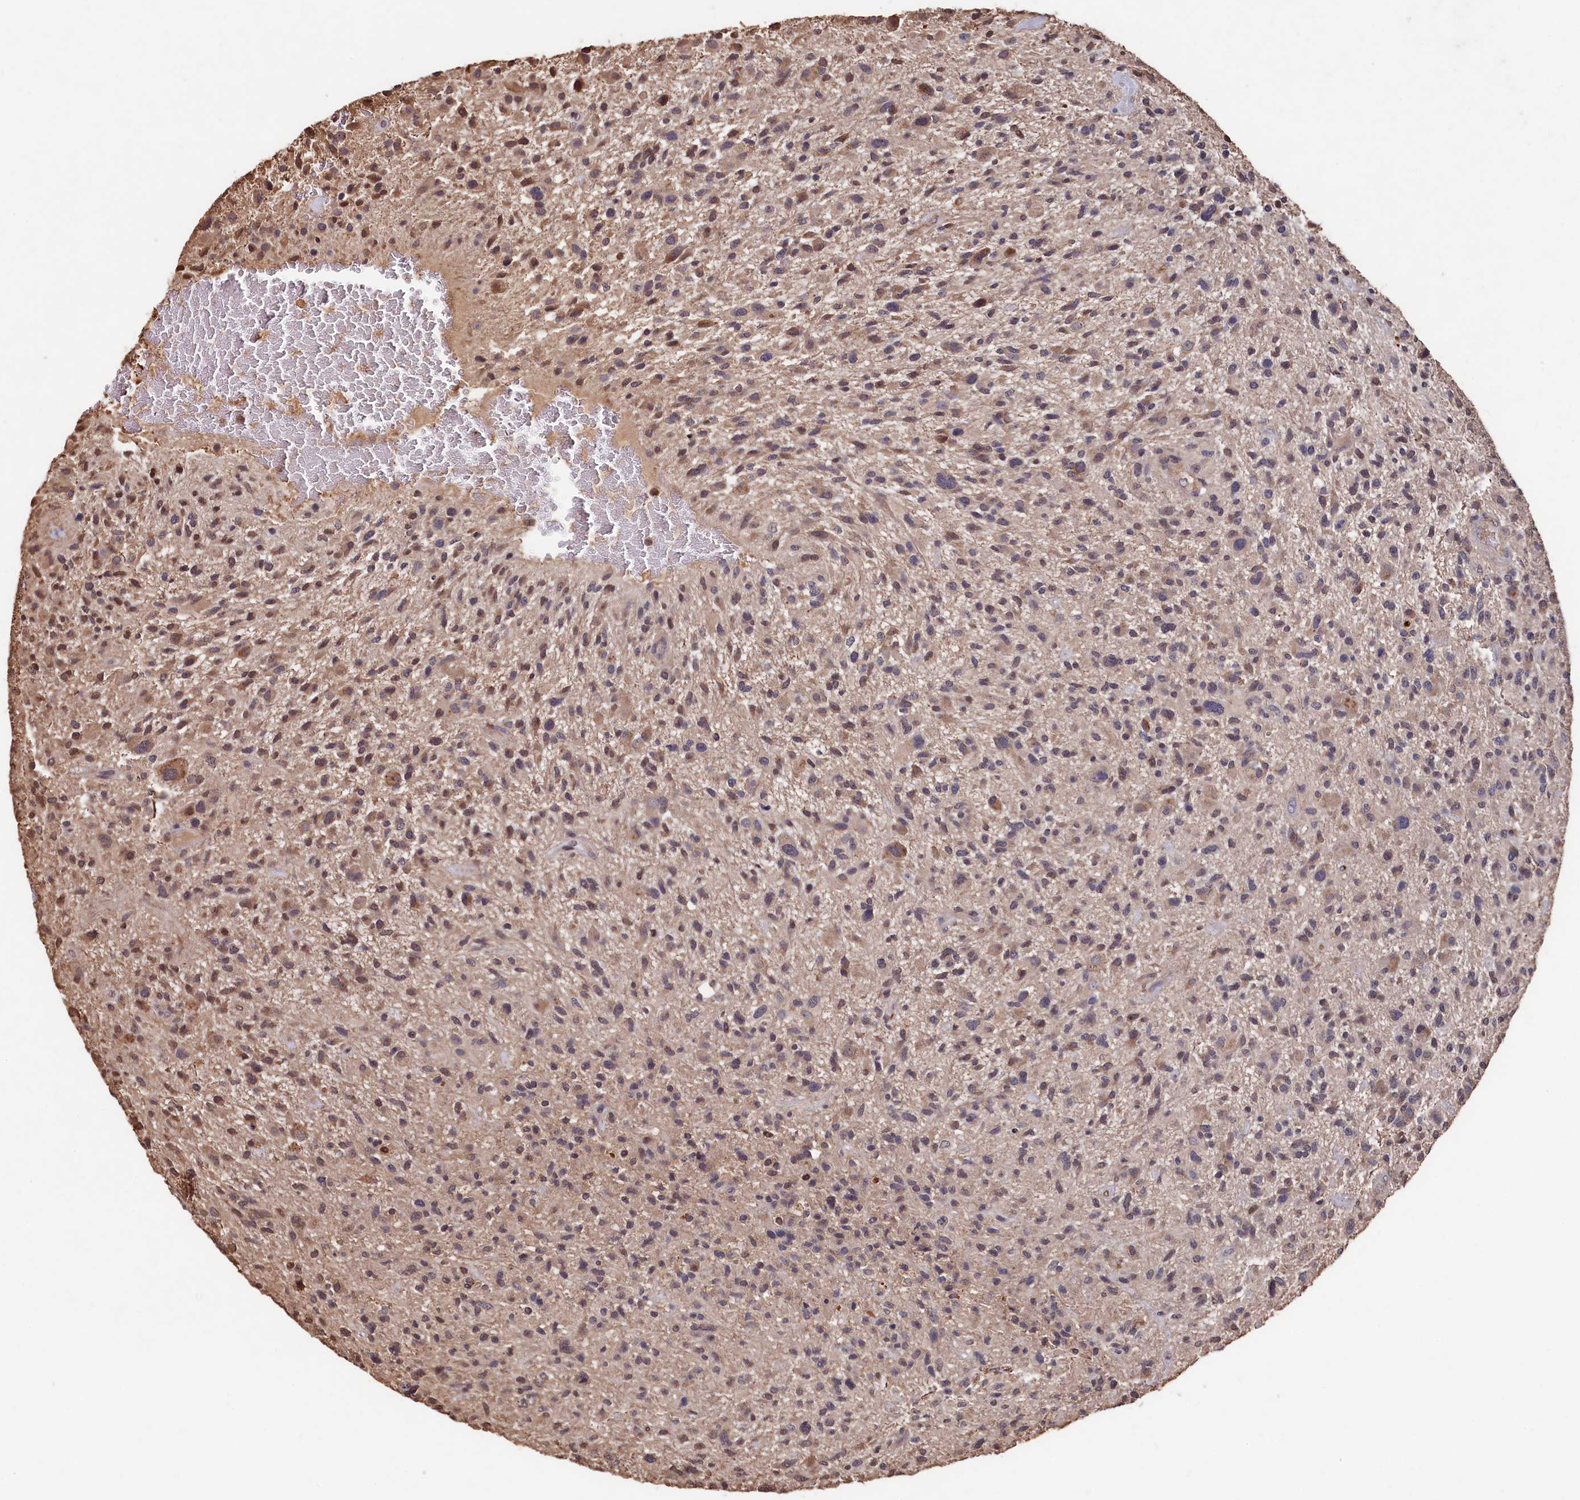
{"staining": {"intensity": "weak", "quantity": "25%-75%", "location": "cytoplasmic/membranous"}, "tissue": "glioma", "cell_type": "Tumor cells", "image_type": "cancer", "snomed": [{"axis": "morphology", "description": "Glioma, malignant, High grade"}, {"axis": "topography", "description": "Brain"}], "caption": "This image displays immunohistochemistry (IHC) staining of human glioma, with low weak cytoplasmic/membranous positivity in about 25%-75% of tumor cells.", "gene": "NAA60", "patient": {"sex": "male", "age": 47}}